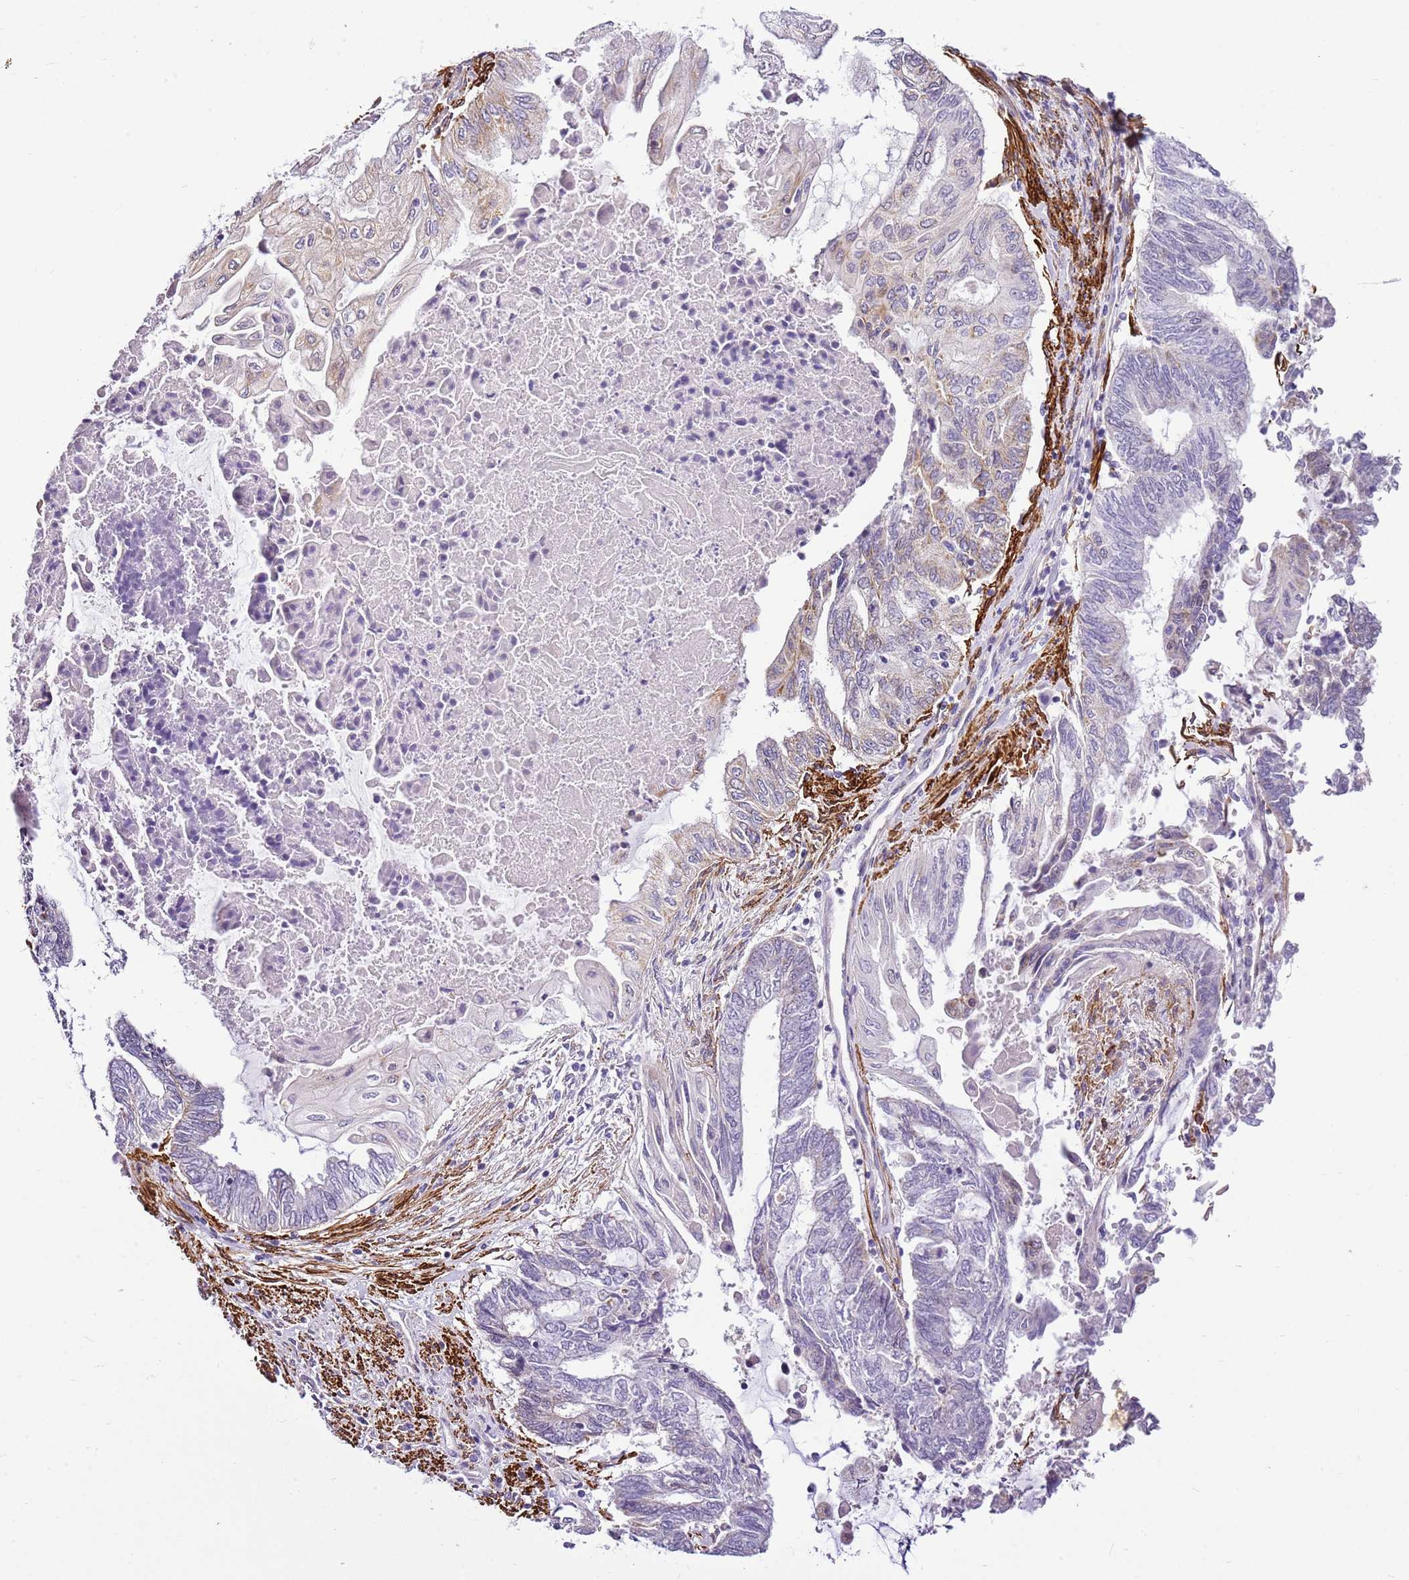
{"staining": {"intensity": "weak", "quantity": "<25%", "location": "cytoplasmic/membranous"}, "tissue": "endometrial cancer", "cell_type": "Tumor cells", "image_type": "cancer", "snomed": [{"axis": "morphology", "description": "Adenocarcinoma, NOS"}, {"axis": "topography", "description": "Uterus"}, {"axis": "topography", "description": "Endometrium"}], "caption": "IHC of endometrial cancer demonstrates no expression in tumor cells.", "gene": "SMIM4", "patient": {"sex": "female", "age": 70}}